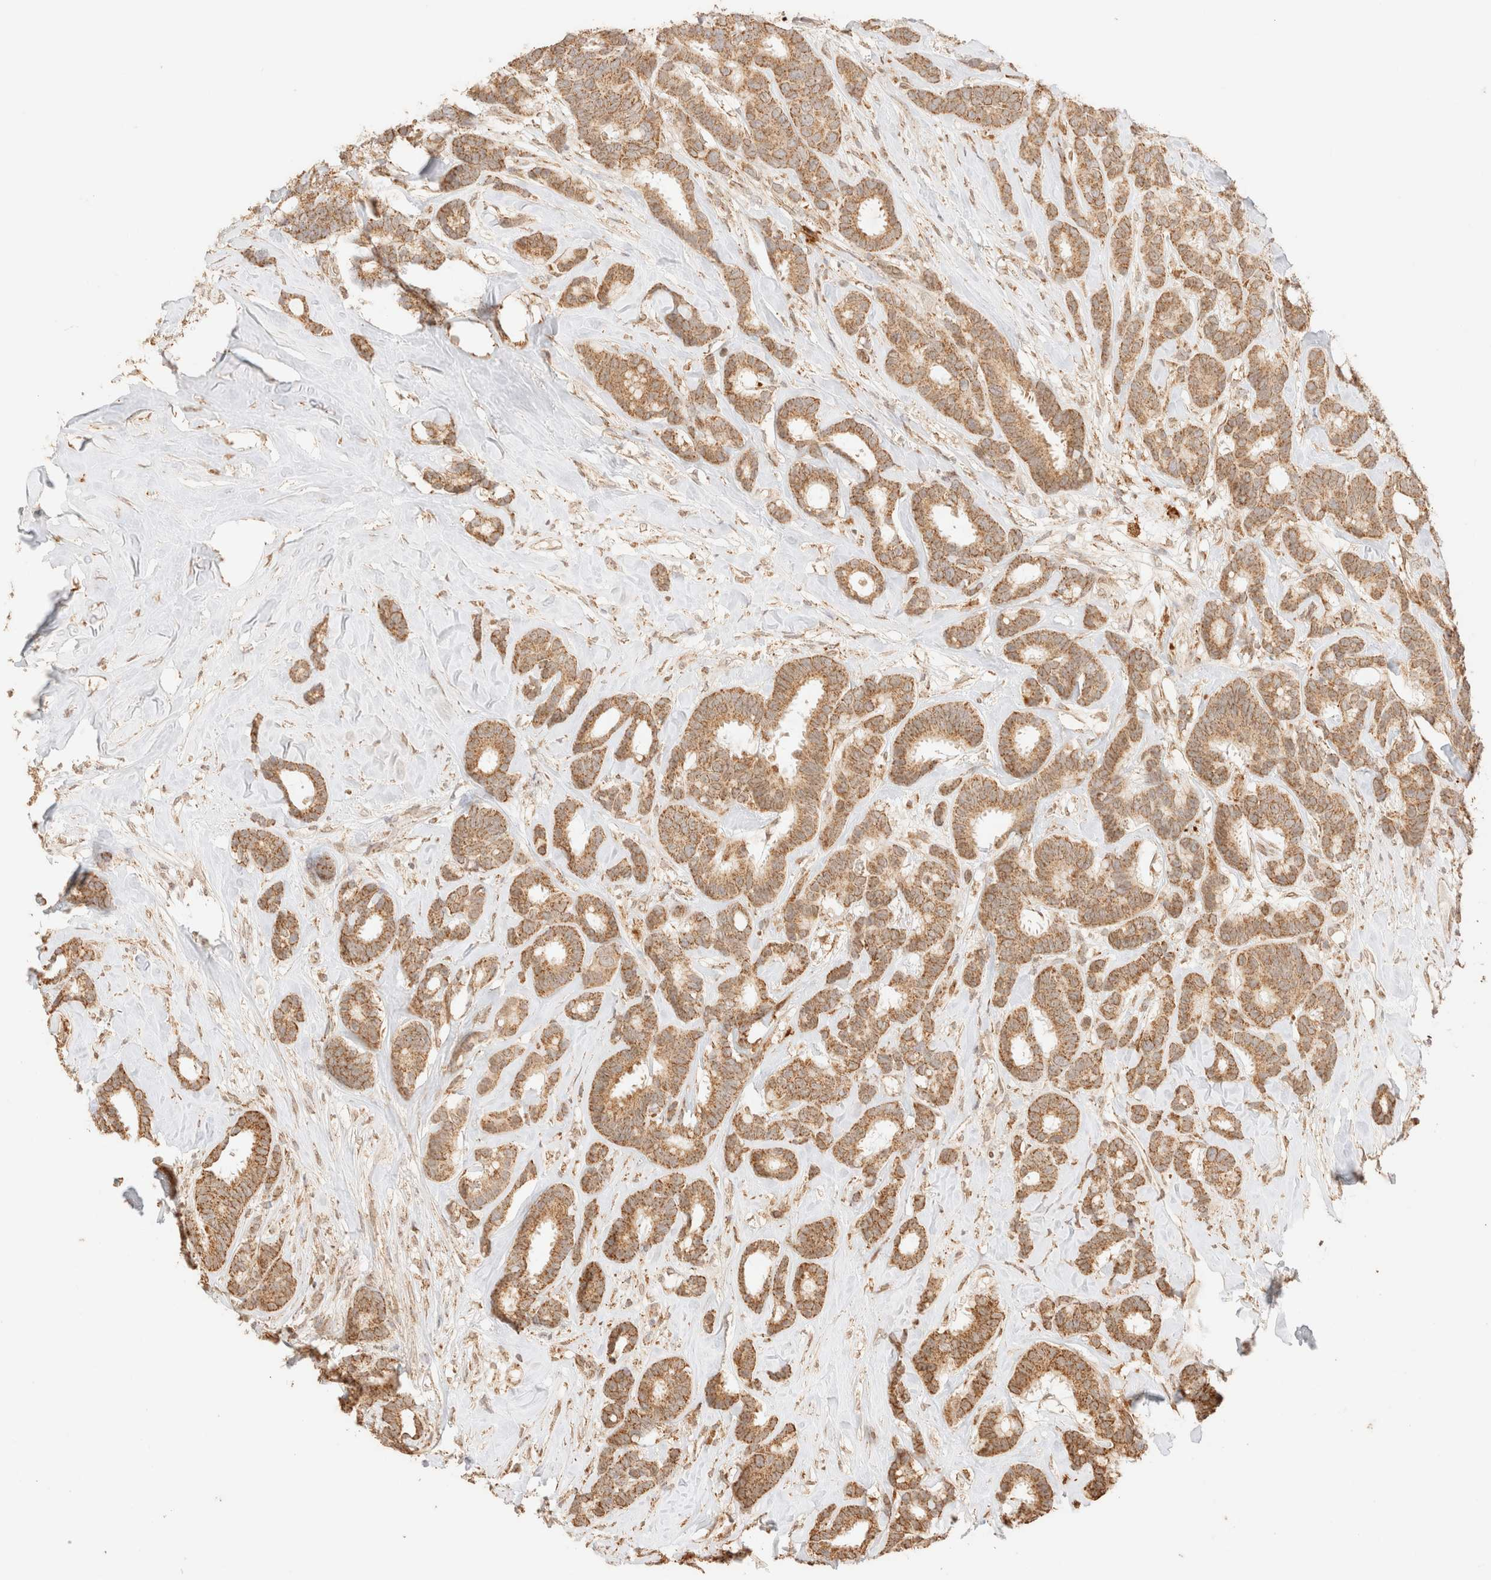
{"staining": {"intensity": "moderate", "quantity": ">75%", "location": "cytoplasmic/membranous"}, "tissue": "breast cancer", "cell_type": "Tumor cells", "image_type": "cancer", "snomed": [{"axis": "morphology", "description": "Duct carcinoma"}, {"axis": "topography", "description": "Breast"}], "caption": "Immunohistochemical staining of breast intraductal carcinoma shows medium levels of moderate cytoplasmic/membranous staining in approximately >75% of tumor cells. The staining was performed using DAB to visualize the protein expression in brown, while the nuclei were stained in blue with hematoxylin (Magnification: 20x).", "gene": "TACO1", "patient": {"sex": "female", "age": 87}}